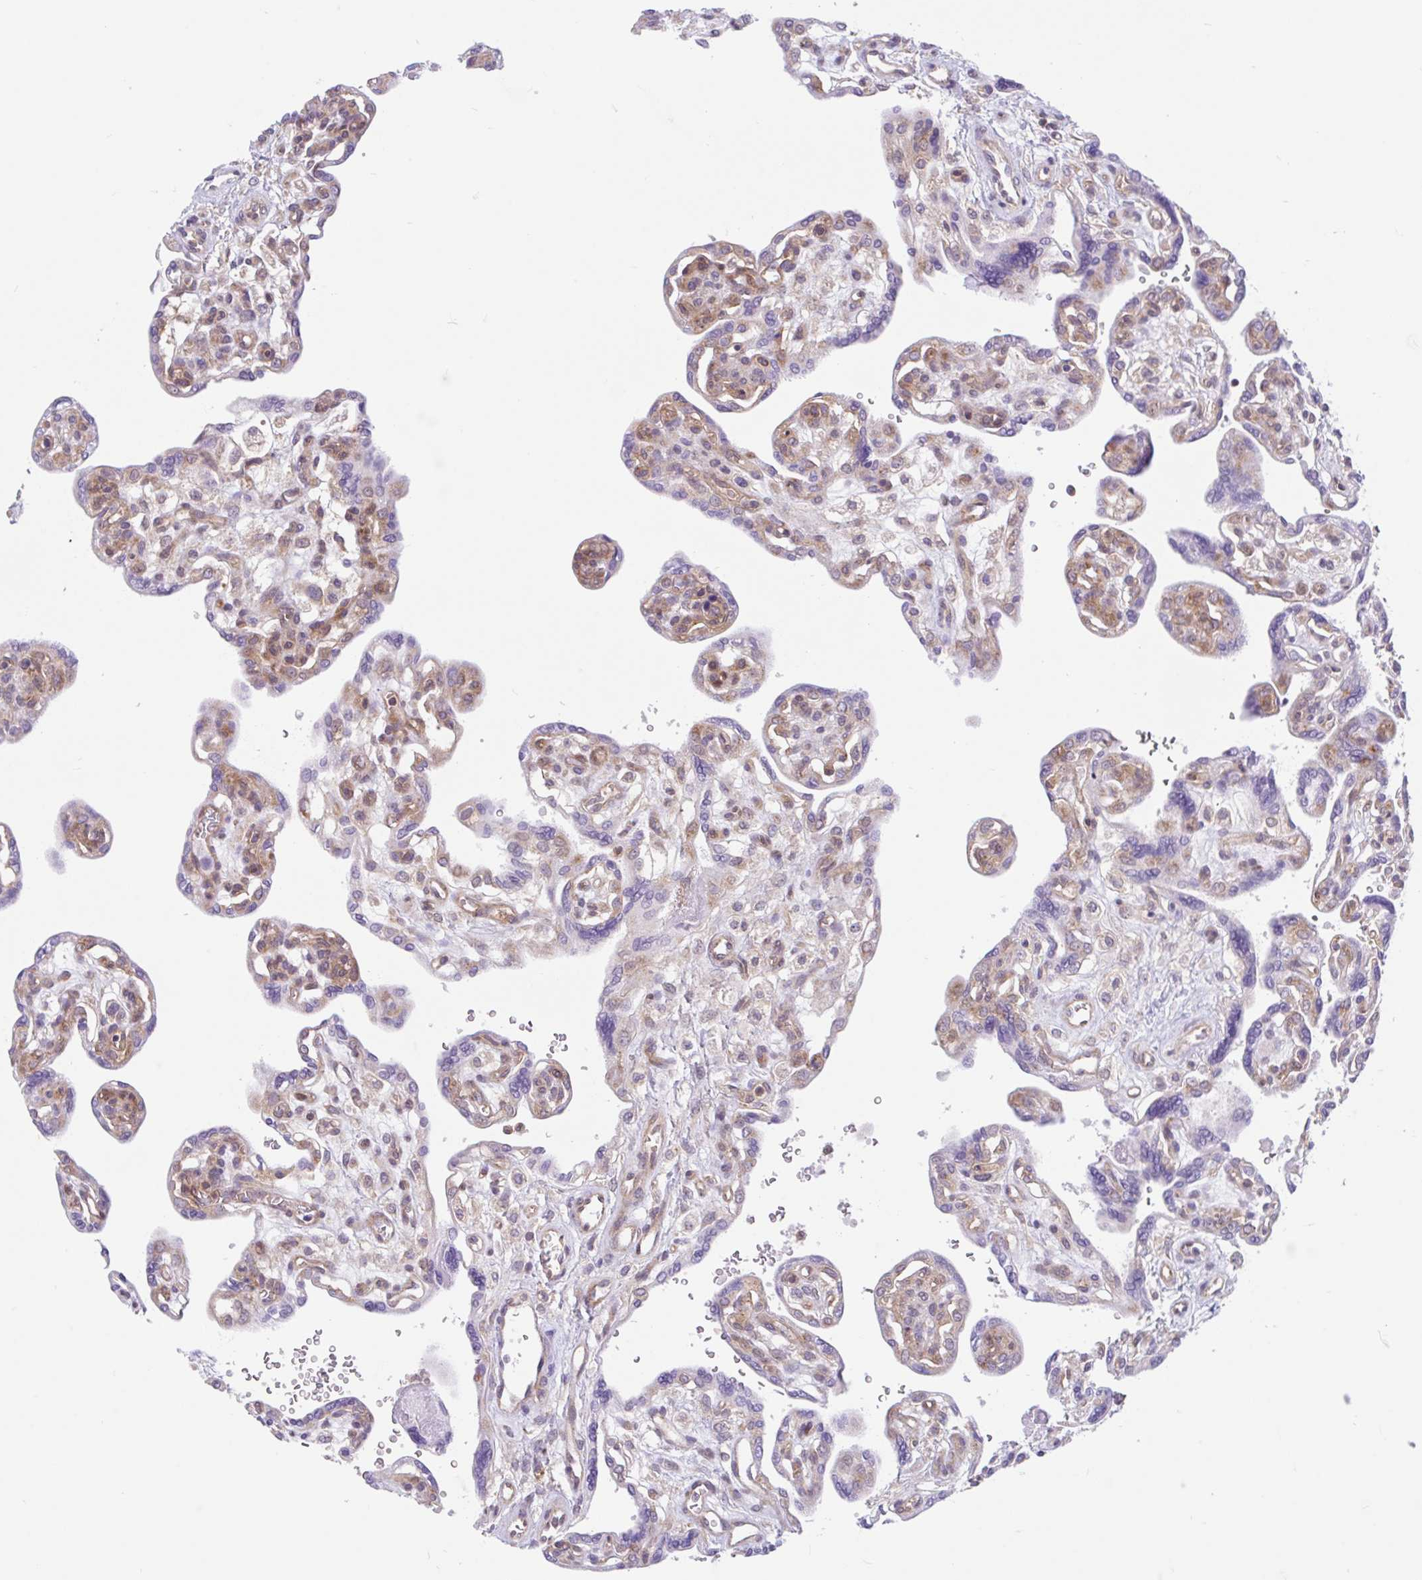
{"staining": {"intensity": "moderate", "quantity": ">75%", "location": "cytoplasmic/membranous,nuclear"}, "tissue": "placenta", "cell_type": "Decidual cells", "image_type": "normal", "snomed": [{"axis": "morphology", "description": "Normal tissue, NOS"}, {"axis": "topography", "description": "Placenta"}], "caption": "Immunohistochemistry (IHC) of unremarkable human placenta displays medium levels of moderate cytoplasmic/membranous,nuclear positivity in approximately >75% of decidual cells. (IHC, brightfield microscopy, high magnification).", "gene": "RALBP1", "patient": {"sex": "female", "age": 39}}